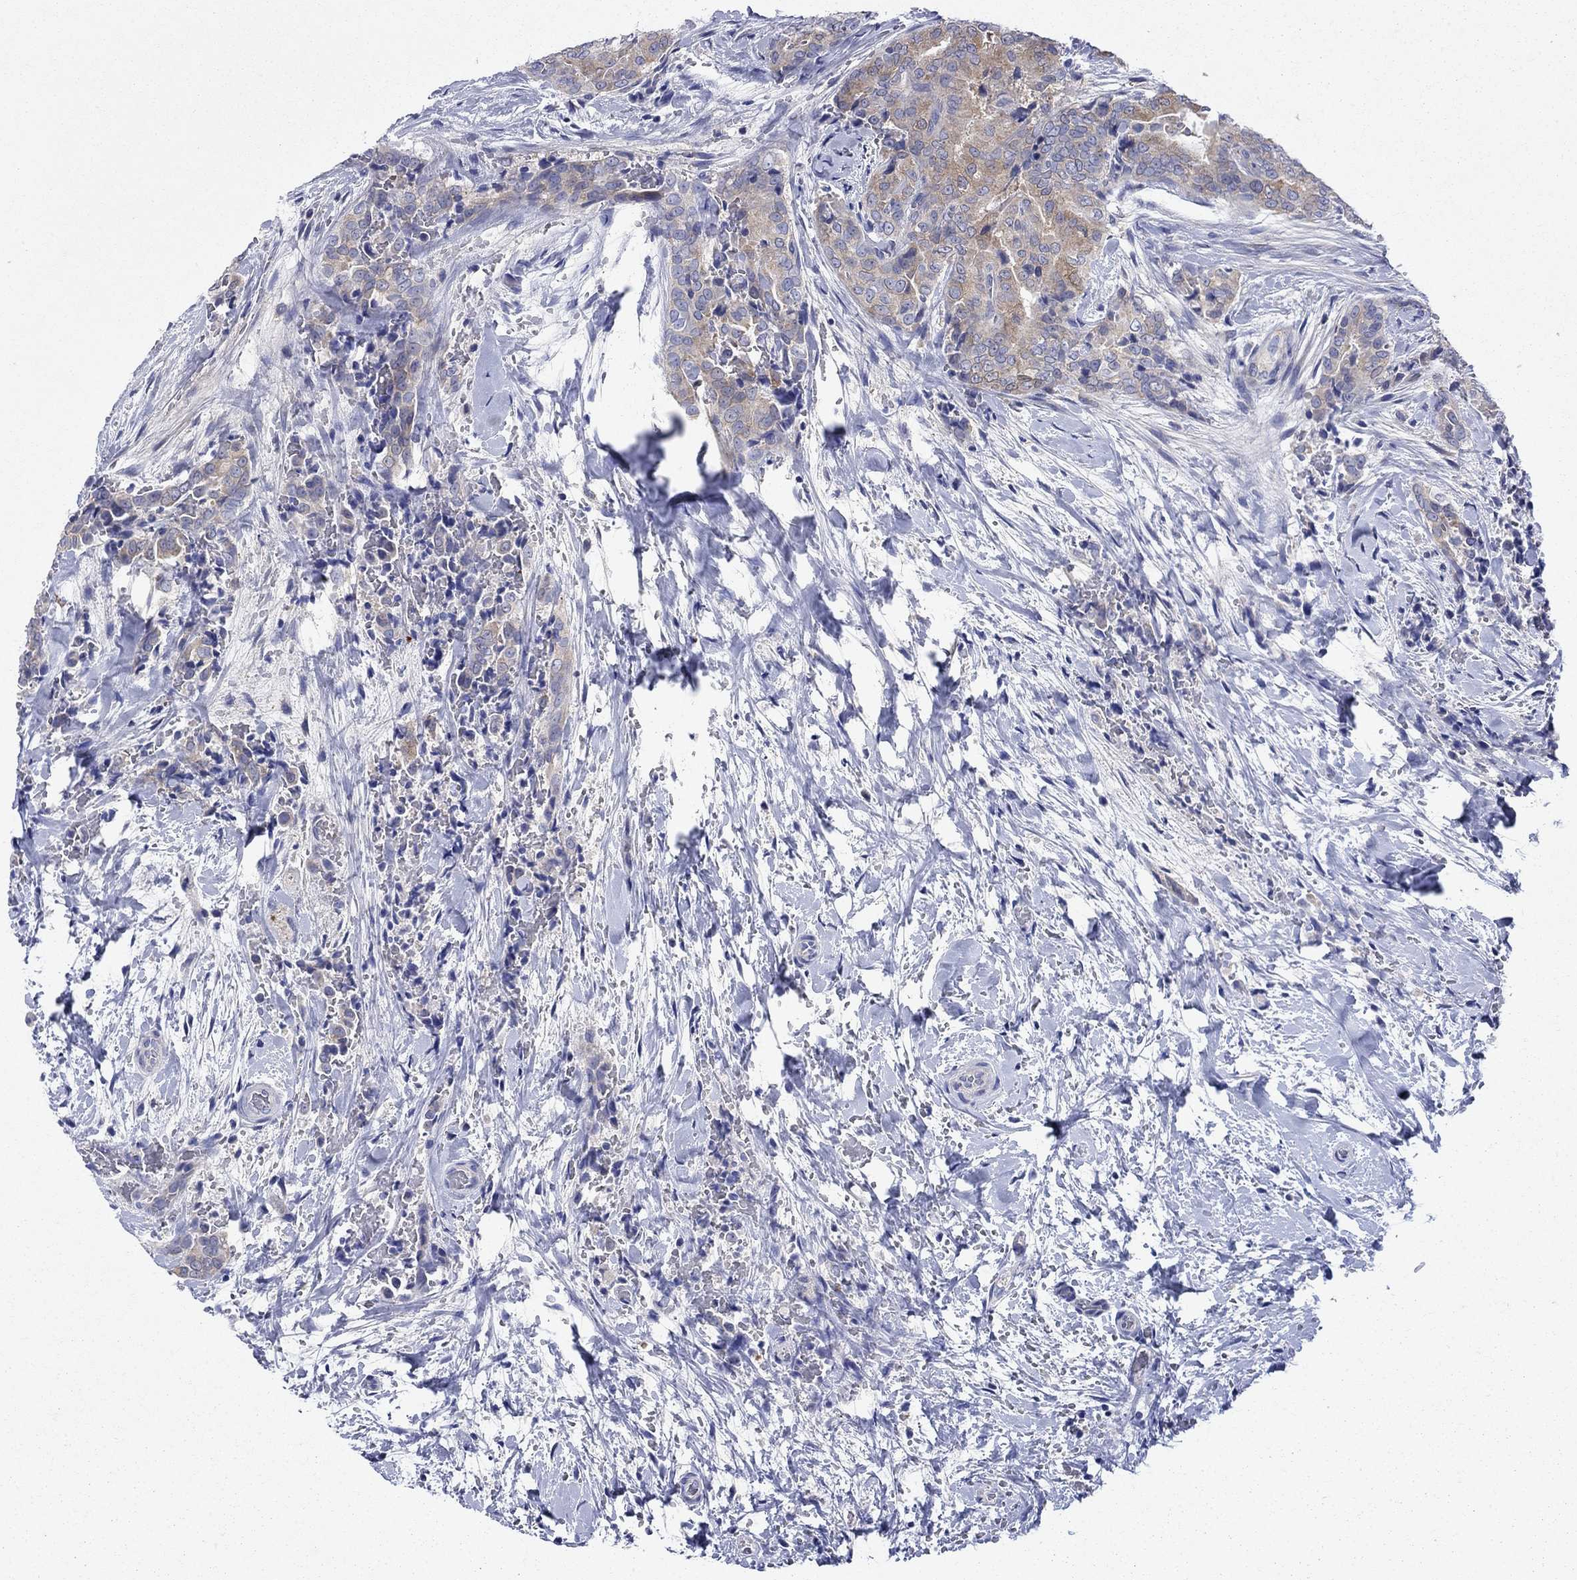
{"staining": {"intensity": "weak", "quantity": "25%-75%", "location": "cytoplasmic/membranous"}, "tissue": "thyroid cancer", "cell_type": "Tumor cells", "image_type": "cancer", "snomed": [{"axis": "morphology", "description": "Papillary adenocarcinoma, NOS"}, {"axis": "topography", "description": "Thyroid gland"}], "caption": "Immunohistochemical staining of thyroid cancer (papillary adenocarcinoma) demonstrates weak cytoplasmic/membranous protein staining in about 25%-75% of tumor cells.", "gene": "SULT2B1", "patient": {"sex": "male", "age": 61}}